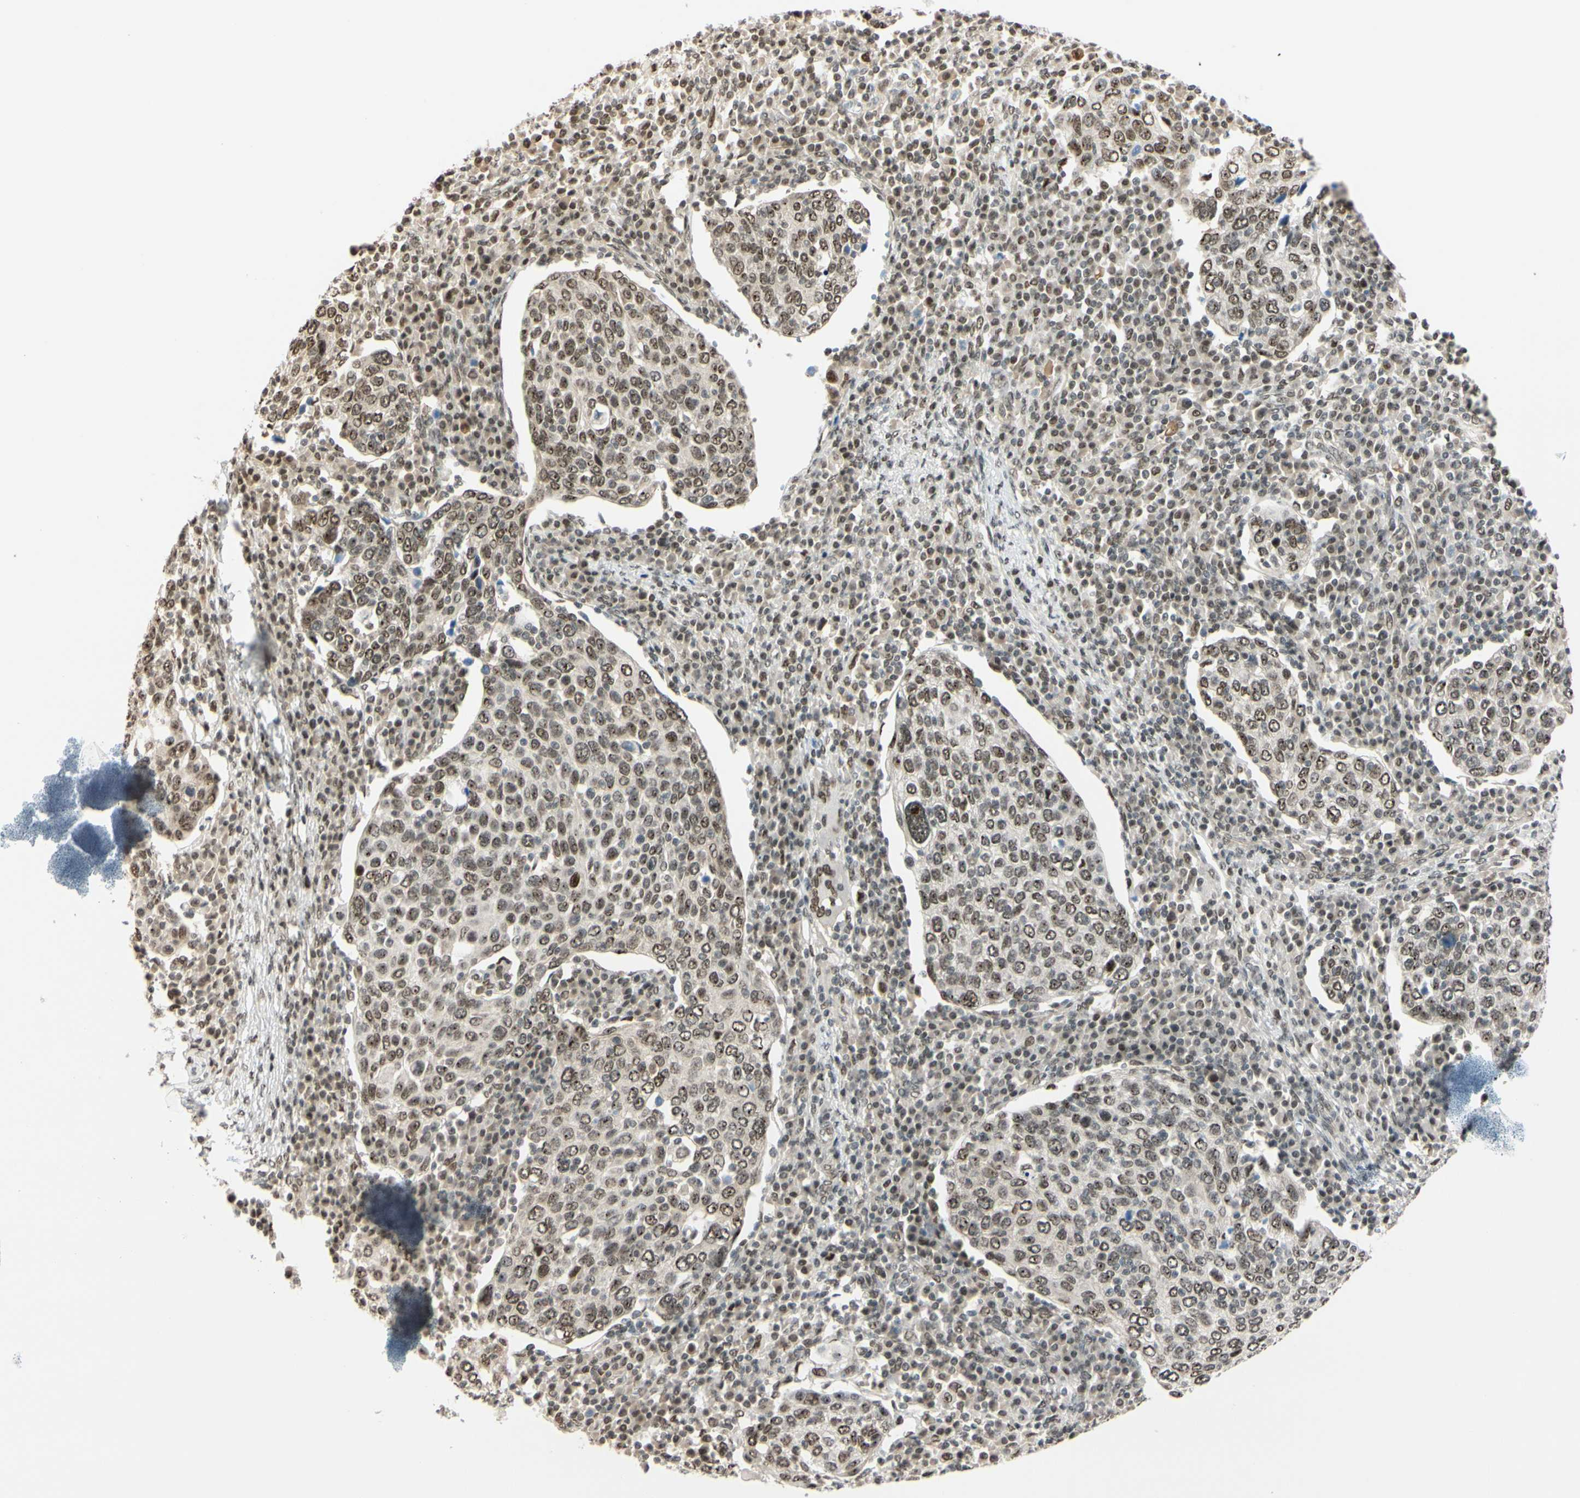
{"staining": {"intensity": "weak", "quantity": ">75%", "location": "nuclear"}, "tissue": "cervical cancer", "cell_type": "Tumor cells", "image_type": "cancer", "snomed": [{"axis": "morphology", "description": "Squamous cell carcinoma, NOS"}, {"axis": "topography", "description": "Cervix"}], "caption": "A histopathology image showing weak nuclear expression in approximately >75% of tumor cells in cervical cancer (squamous cell carcinoma), as visualized by brown immunohistochemical staining.", "gene": "SUFU", "patient": {"sex": "female", "age": 40}}